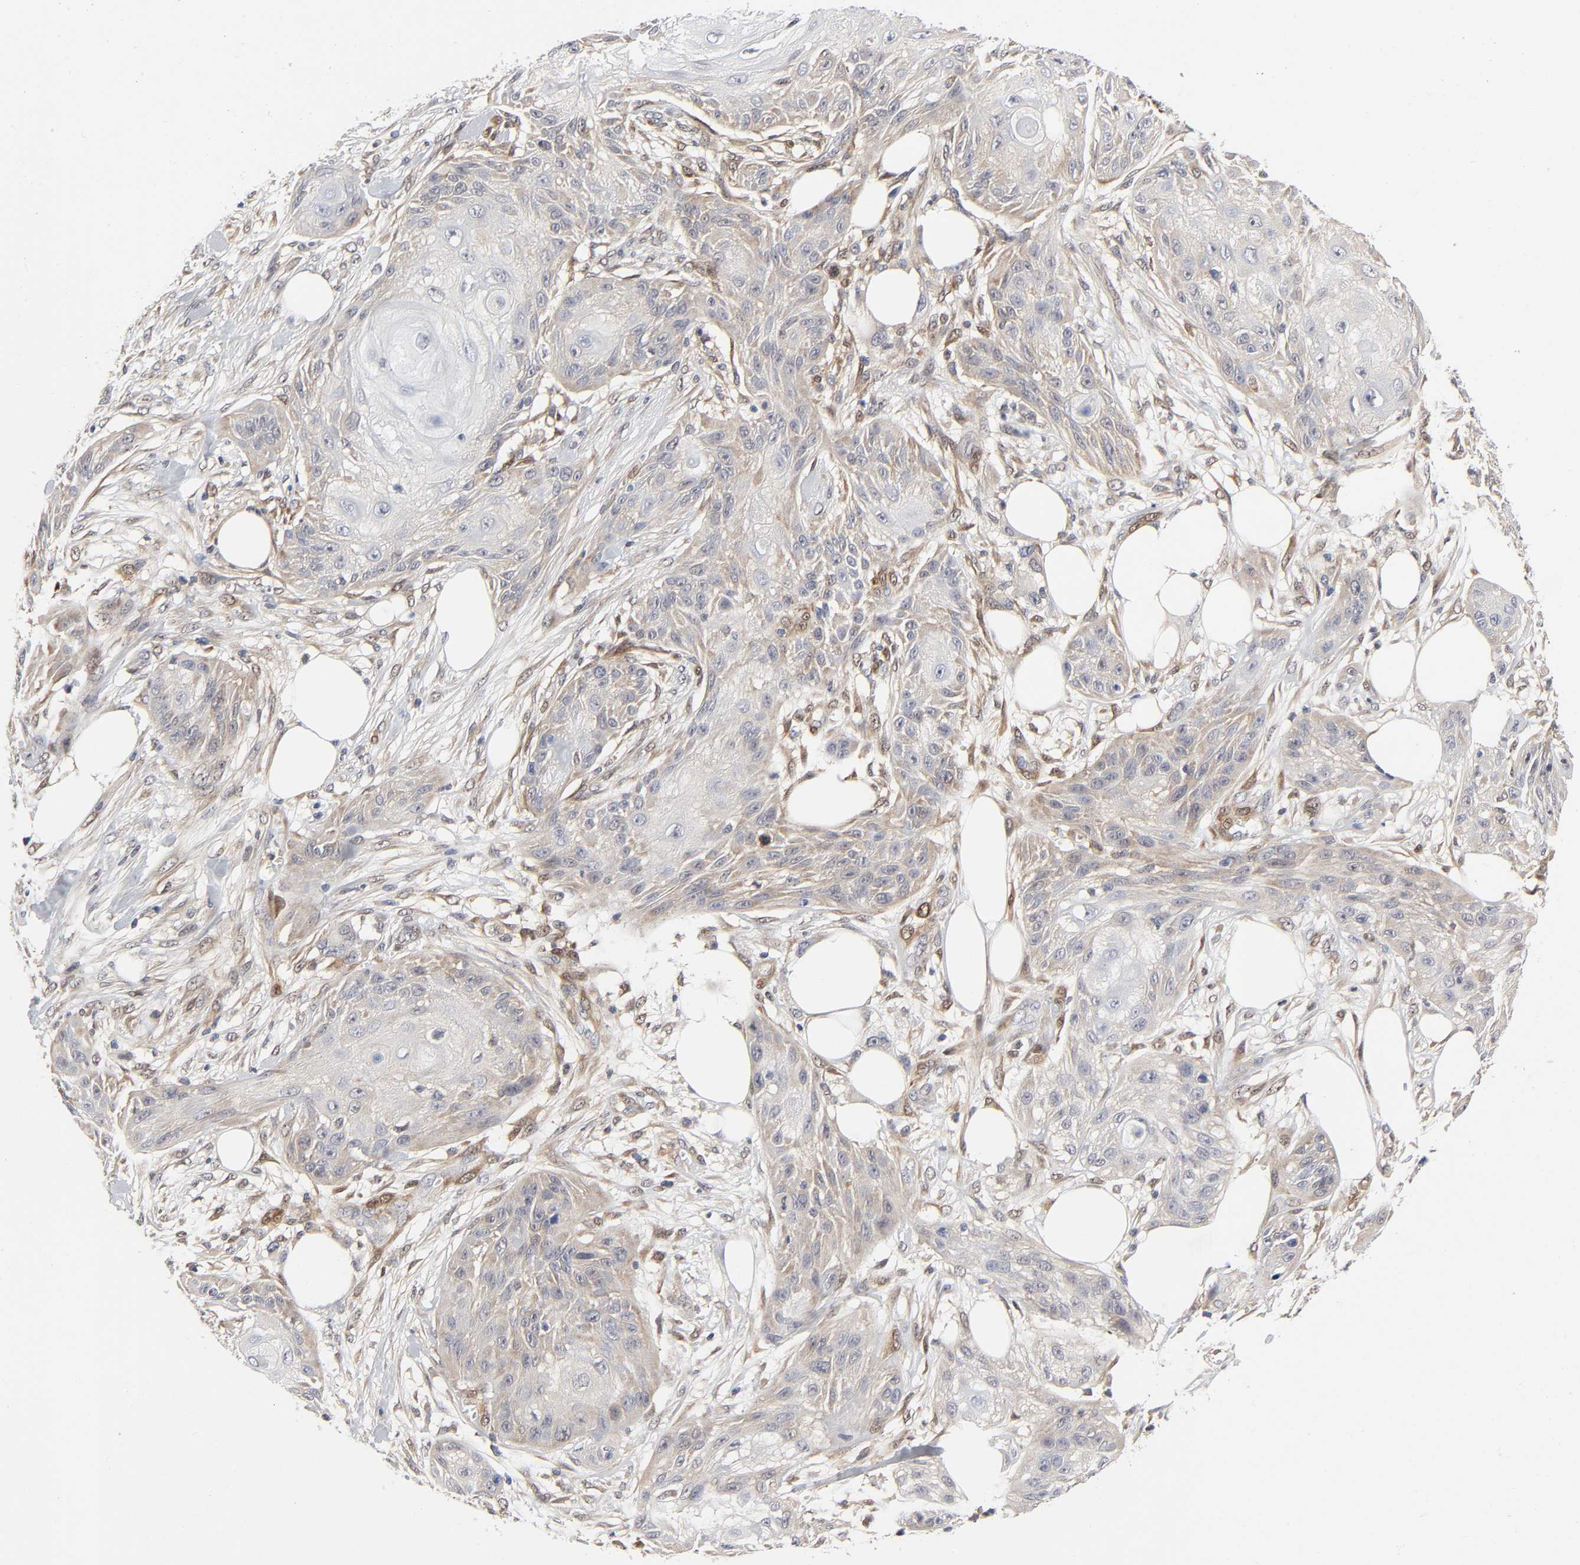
{"staining": {"intensity": "weak", "quantity": "<25%", "location": "cytoplasmic/membranous"}, "tissue": "skin cancer", "cell_type": "Tumor cells", "image_type": "cancer", "snomed": [{"axis": "morphology", "description": "Squamous cell carcinoma, NOS"}, {"axis": "topography", "description": "Skin"}], "caption": "A histopathology image of human skin cancer is negative for staining in tumor cells.", "gene": "PTEN", "patient": {"sex": "female", "age": 88}}